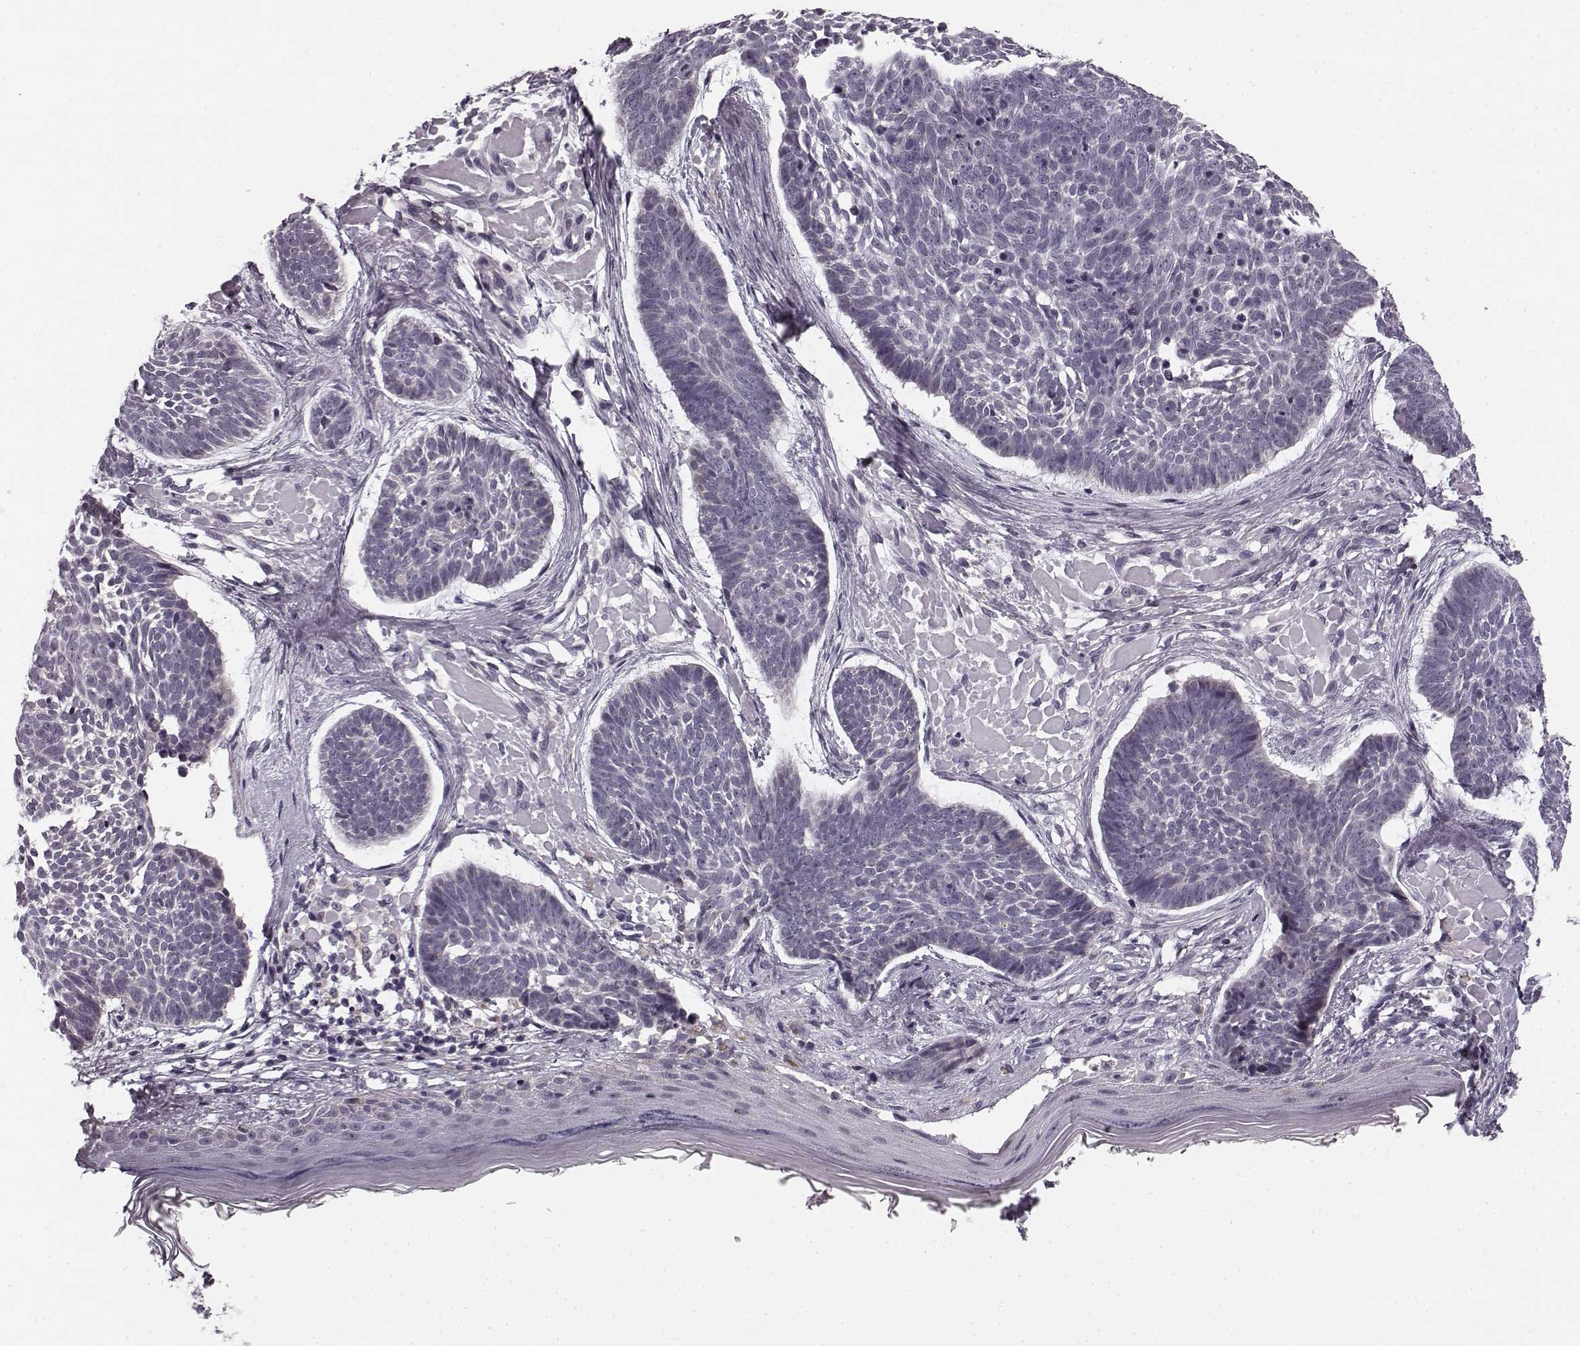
{"staining": {"intensity": "negative", "quantity": "none", "location": "none"}, "tissue": "skin cancer", "cell_type": "Tumor cells", "image_type": "cancer", "snomed": [{"axis": "morphology", "description": "Basal cell carcinoma"}, {"axis": "topography", "description": "Skin"}], "caption": "Immunohistochemistry (IHC) of skin cancer displays no staining in tumor cells.", "gene": "FAM234B", "patient": {"sex": "male", "age": 85}}